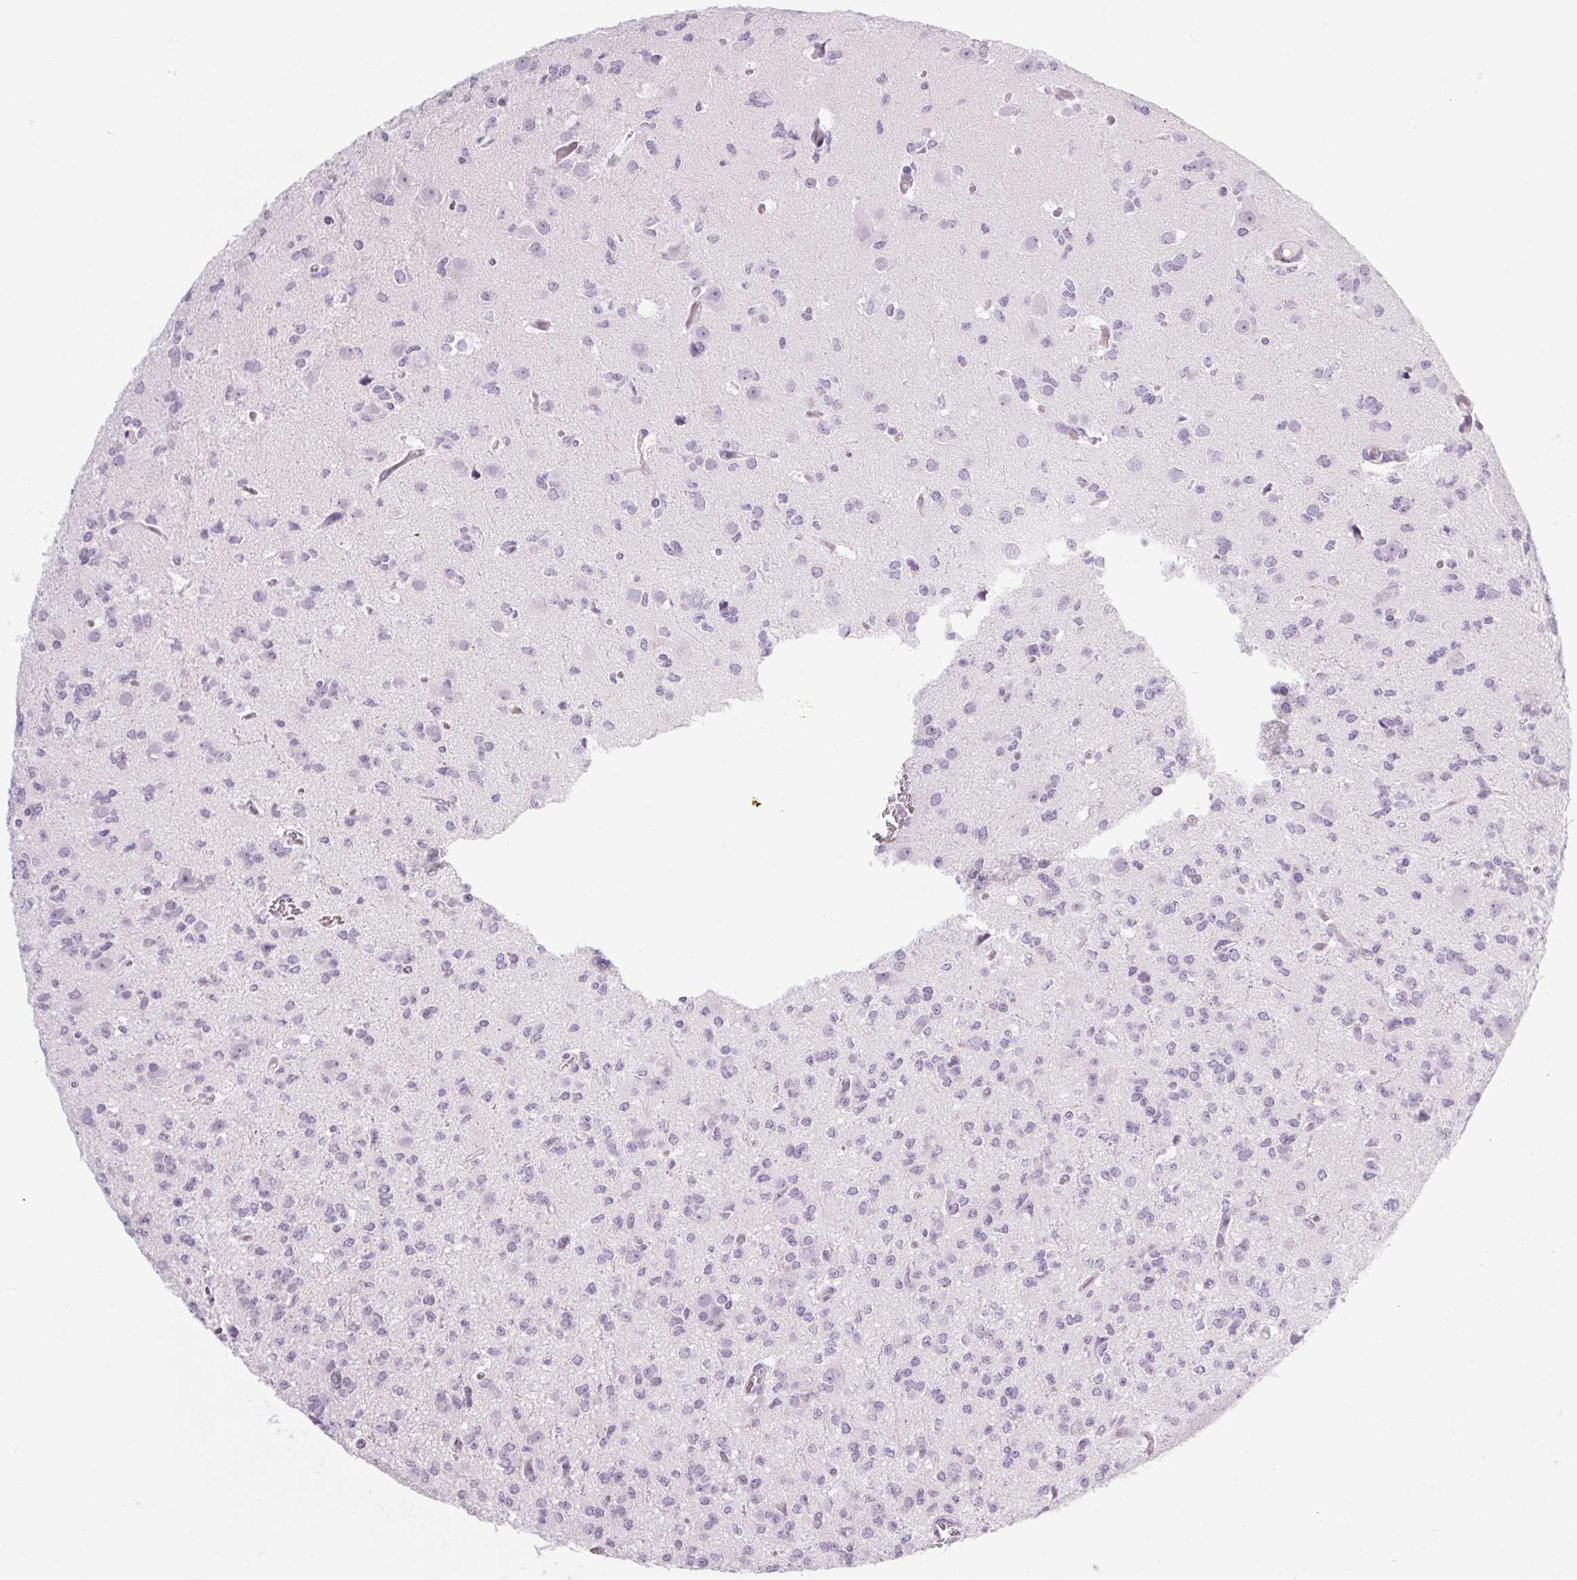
{"staining": {"intensity": "negative", "quantity": "none", "location": "none"}, "tissue": "glioma", "cell_type": "Tumor cells", "image_type": "cancer", "snomed": [{"axis": "morphology", "description": "Glioma, malignant, Low grade"}, {"axis": "topography", "description": "Brain"}], "caption": "Immunohistochemistry (IHC) histopathology image of human glioma stained for a protein (brown), which demonstrates no expression in tumor cells.", "gene": "POMC", "patient": {"sex": "male", "age": 27}}